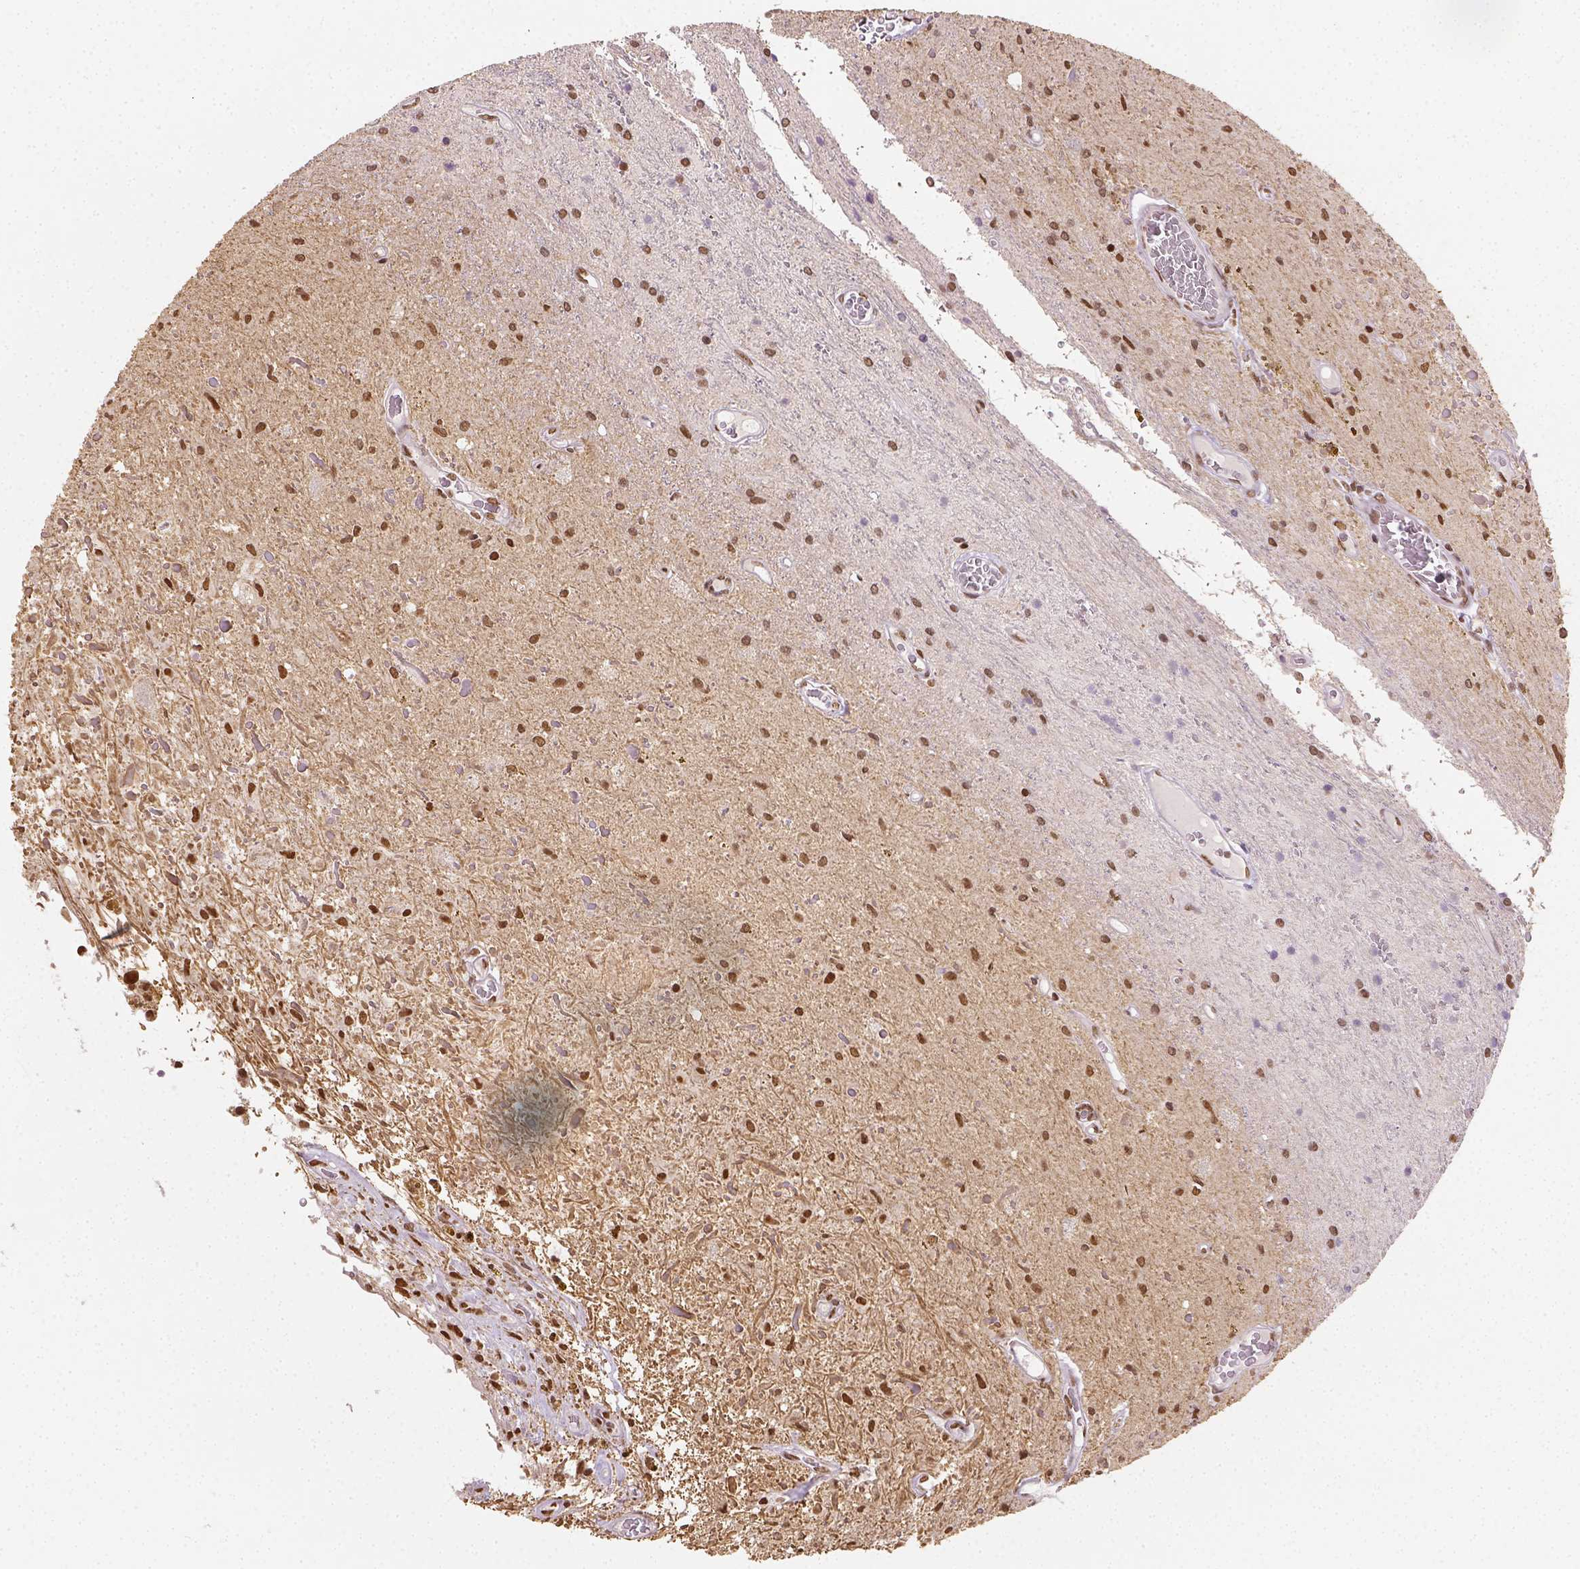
{"staining": {"intensity": "moderate", "quantity": ">75%", "location": "nuclear"}, "tissue": "glioma", "cell_type": "Tumor cells", "image_type": "cancer", "snomed": [{"axis": "morphology", "description": "Glioma, malignant, Low grade"}, {"axis": "topography", "description": "Cerebellum"}], "caption": "Protein positivity by immunohistochemistry demonstrates moderate nuclear staining in about >75% of tumor cells in low-grade glioma (malignant).", "gene": "FANCE", "patient": {"sex": "female", "age": 14}}